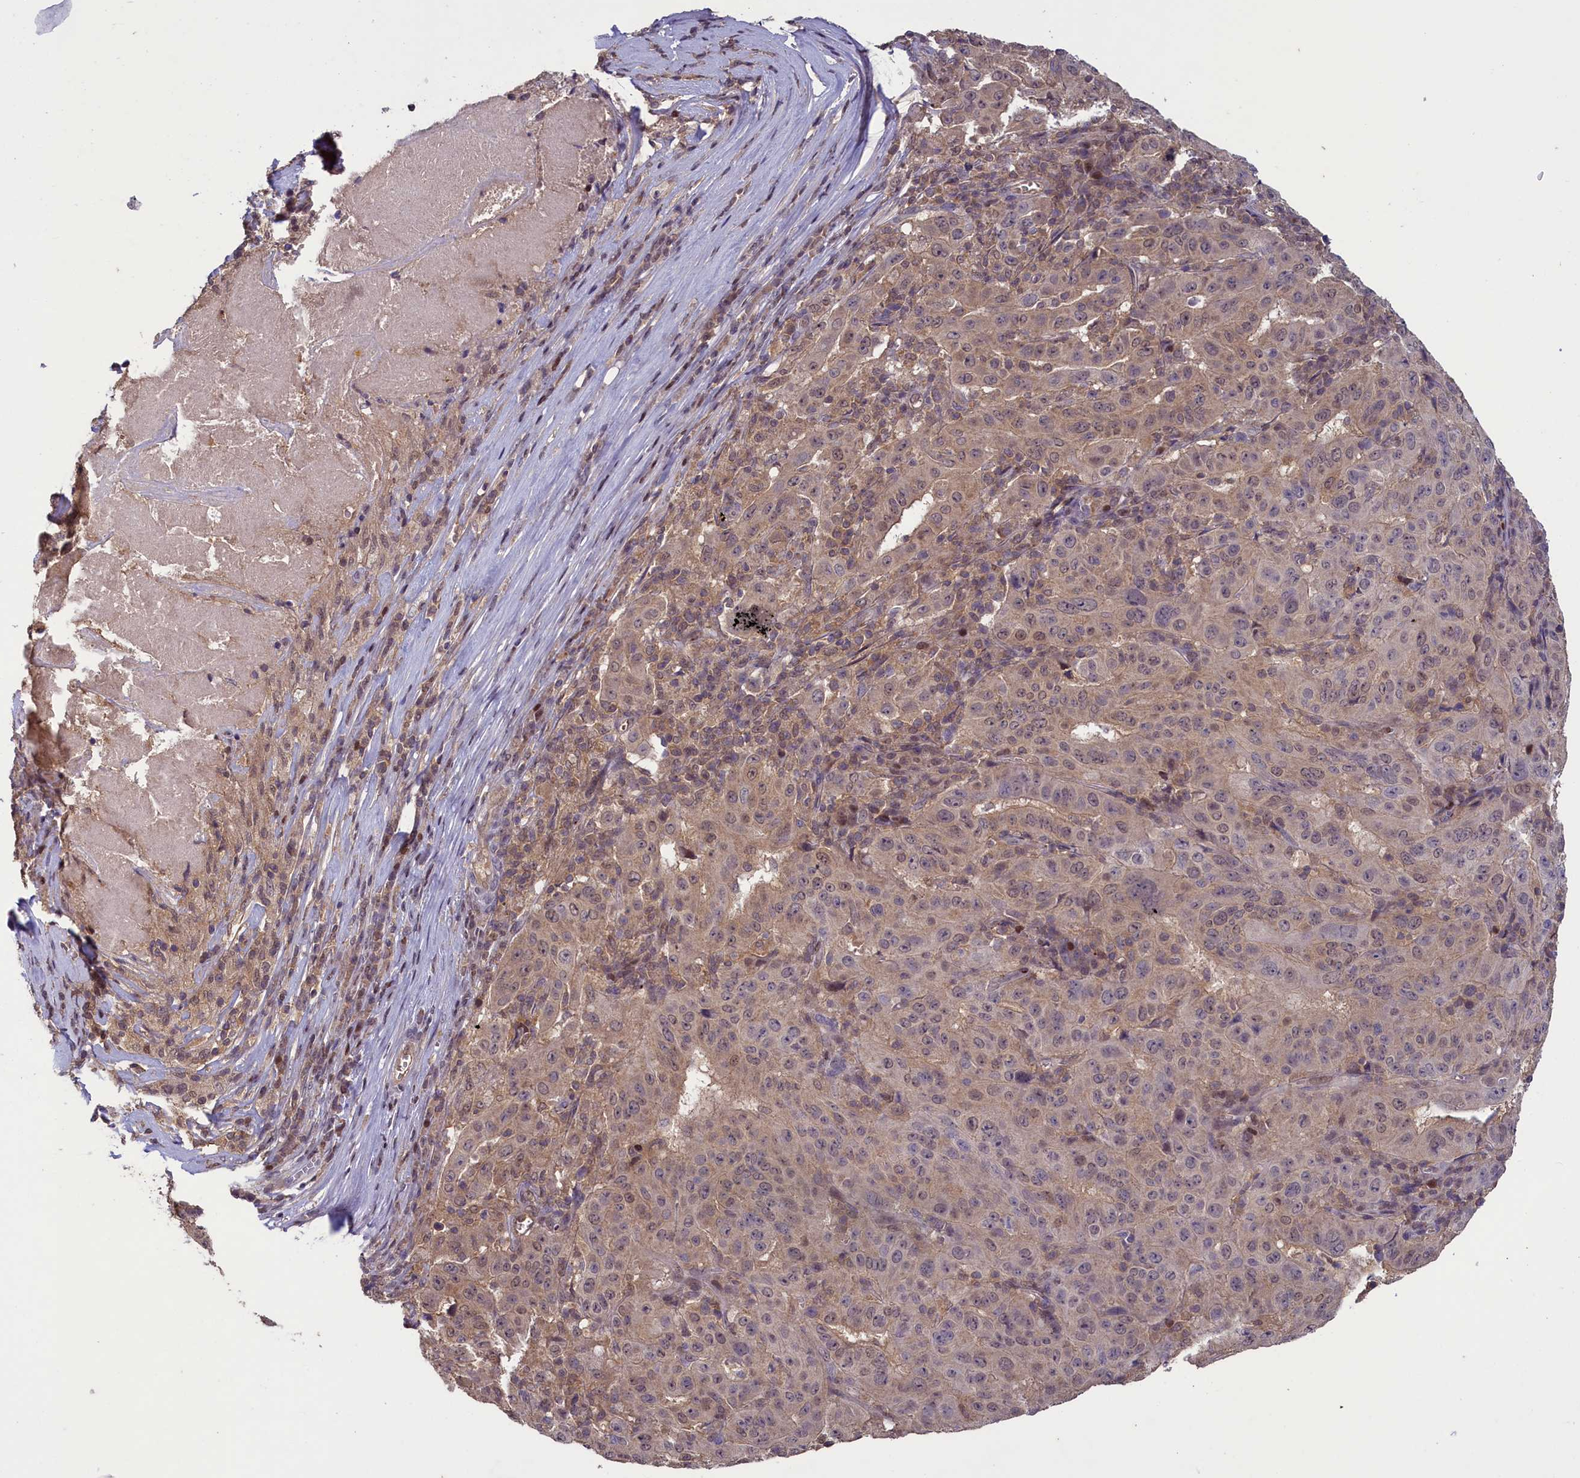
{"staining": {"intensity": "weak", "quantity": "<25%", "location": "cytoplasmic/membranous,nuclear"}, "tissue": "pancreatic cancer", "cell_type": "Tumor cells", "image_type": "cancer", "snomed": [{"axis": "morphology", "description": "Adenocarcinoma, NOS"}, {"axis": "topography", "description": "Pancreas"}], "caption": "High magnification brightfield microscopy of pancreatic cancer (adenocarcinoma) stained with DAB (brown) and counterstained with hematoxylin (blue): tumor cells show no significant staining.", "gene": "NUBP1", "patient": {"sex": "male", "age": 63}}